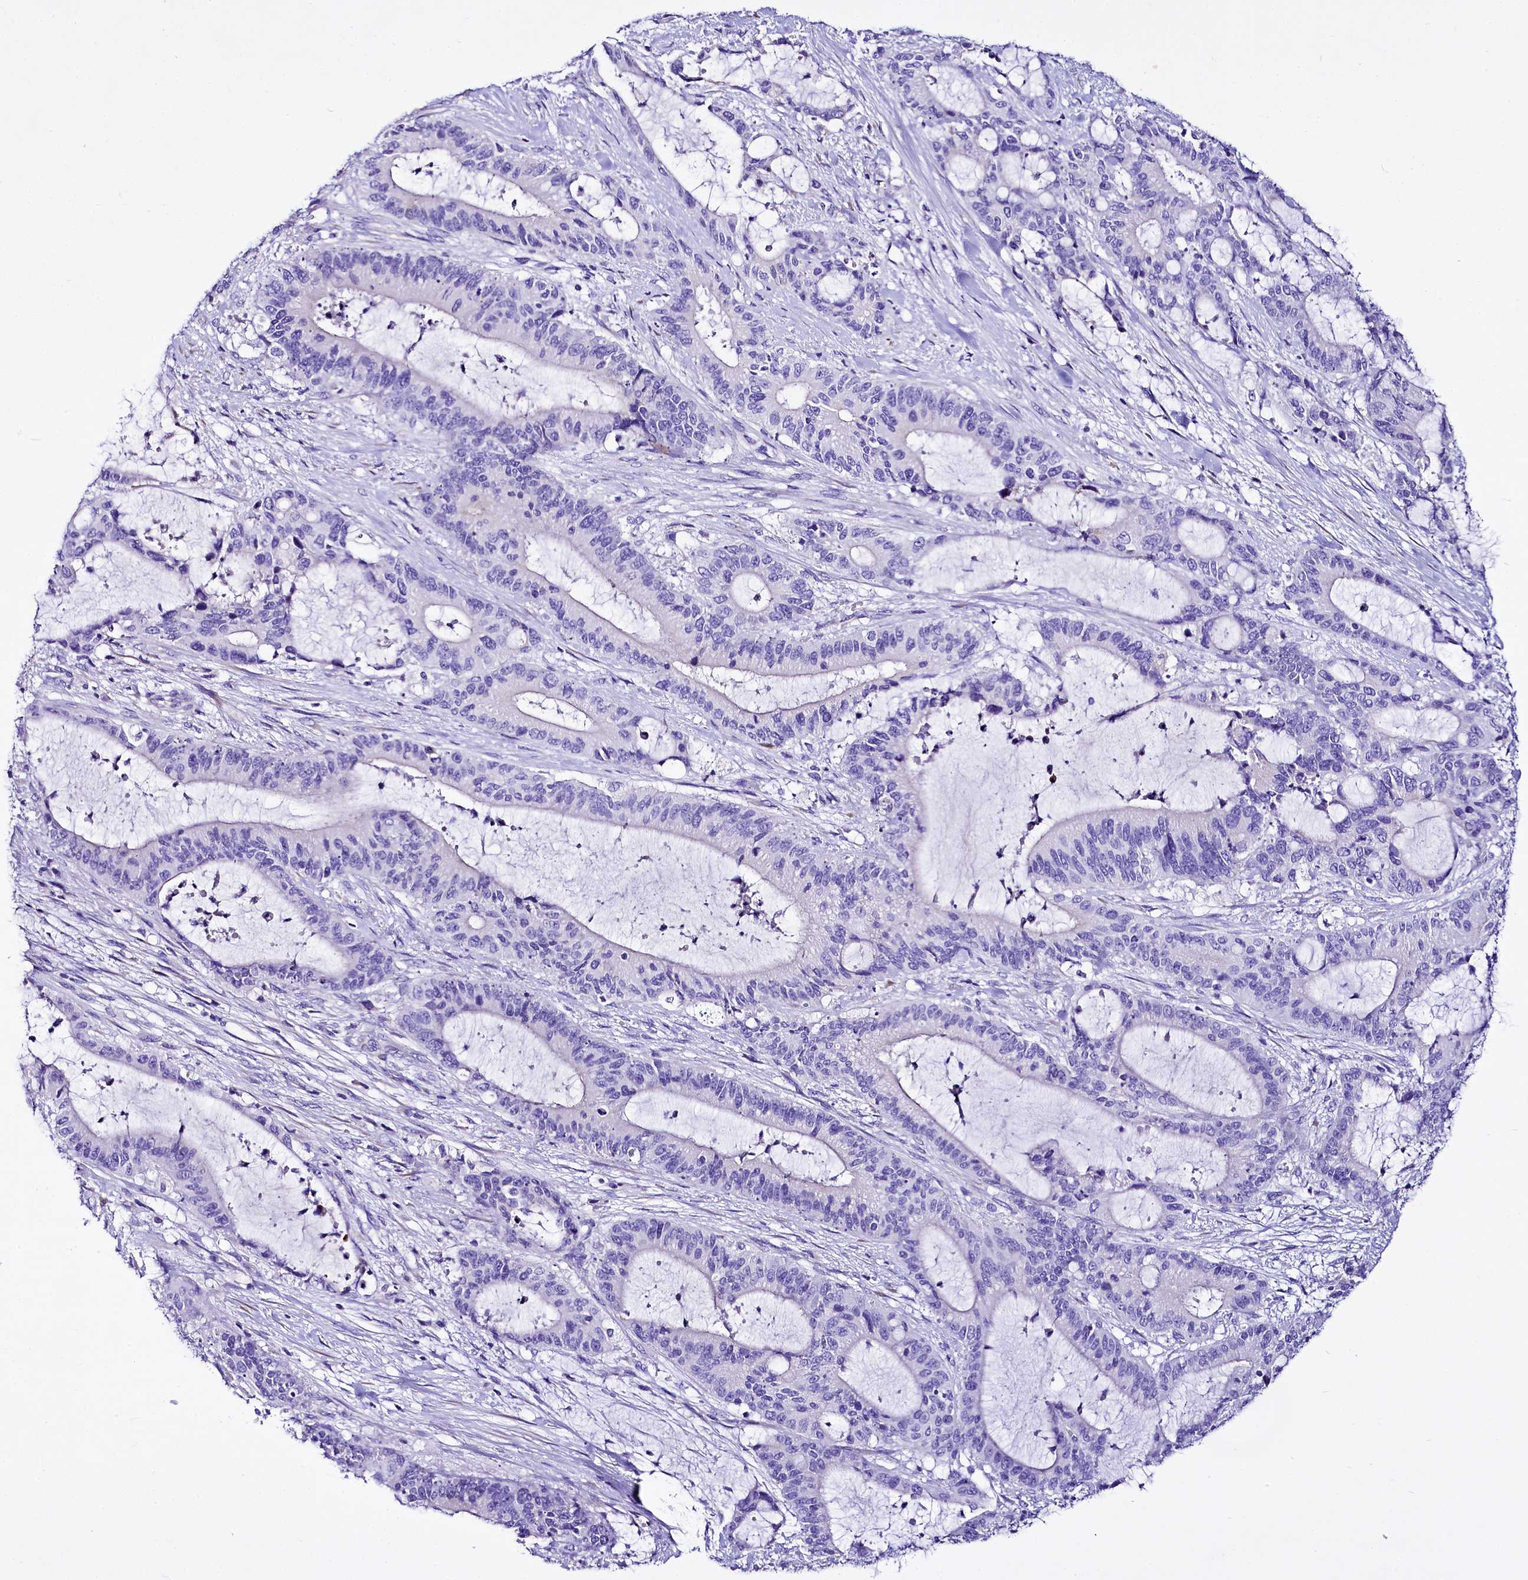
{"staining": {"intensity": "negative", "quantity": "none", "location": "none"}, "tissue": "liver cancer", "cell_type": "Tumor cells", "image_type": "cancer", "snomed": [{"axis": "morphology", "description": "Normal tissue, NOS"}, {"axis": "morphology", "description": "Cholangiocarcinoma"}, {"axis": "topography", "description": "Liver"}, {"axis": "topography", "description": "Peripheral nerve tissue"}], "caption": "This is a micrograph of IHC staining of liver cancer (cholangiocarcinoma), which shows no expression in tumor cells.", "gene": "A2ML1", "patient": {"sex": "female", "age": 73}}